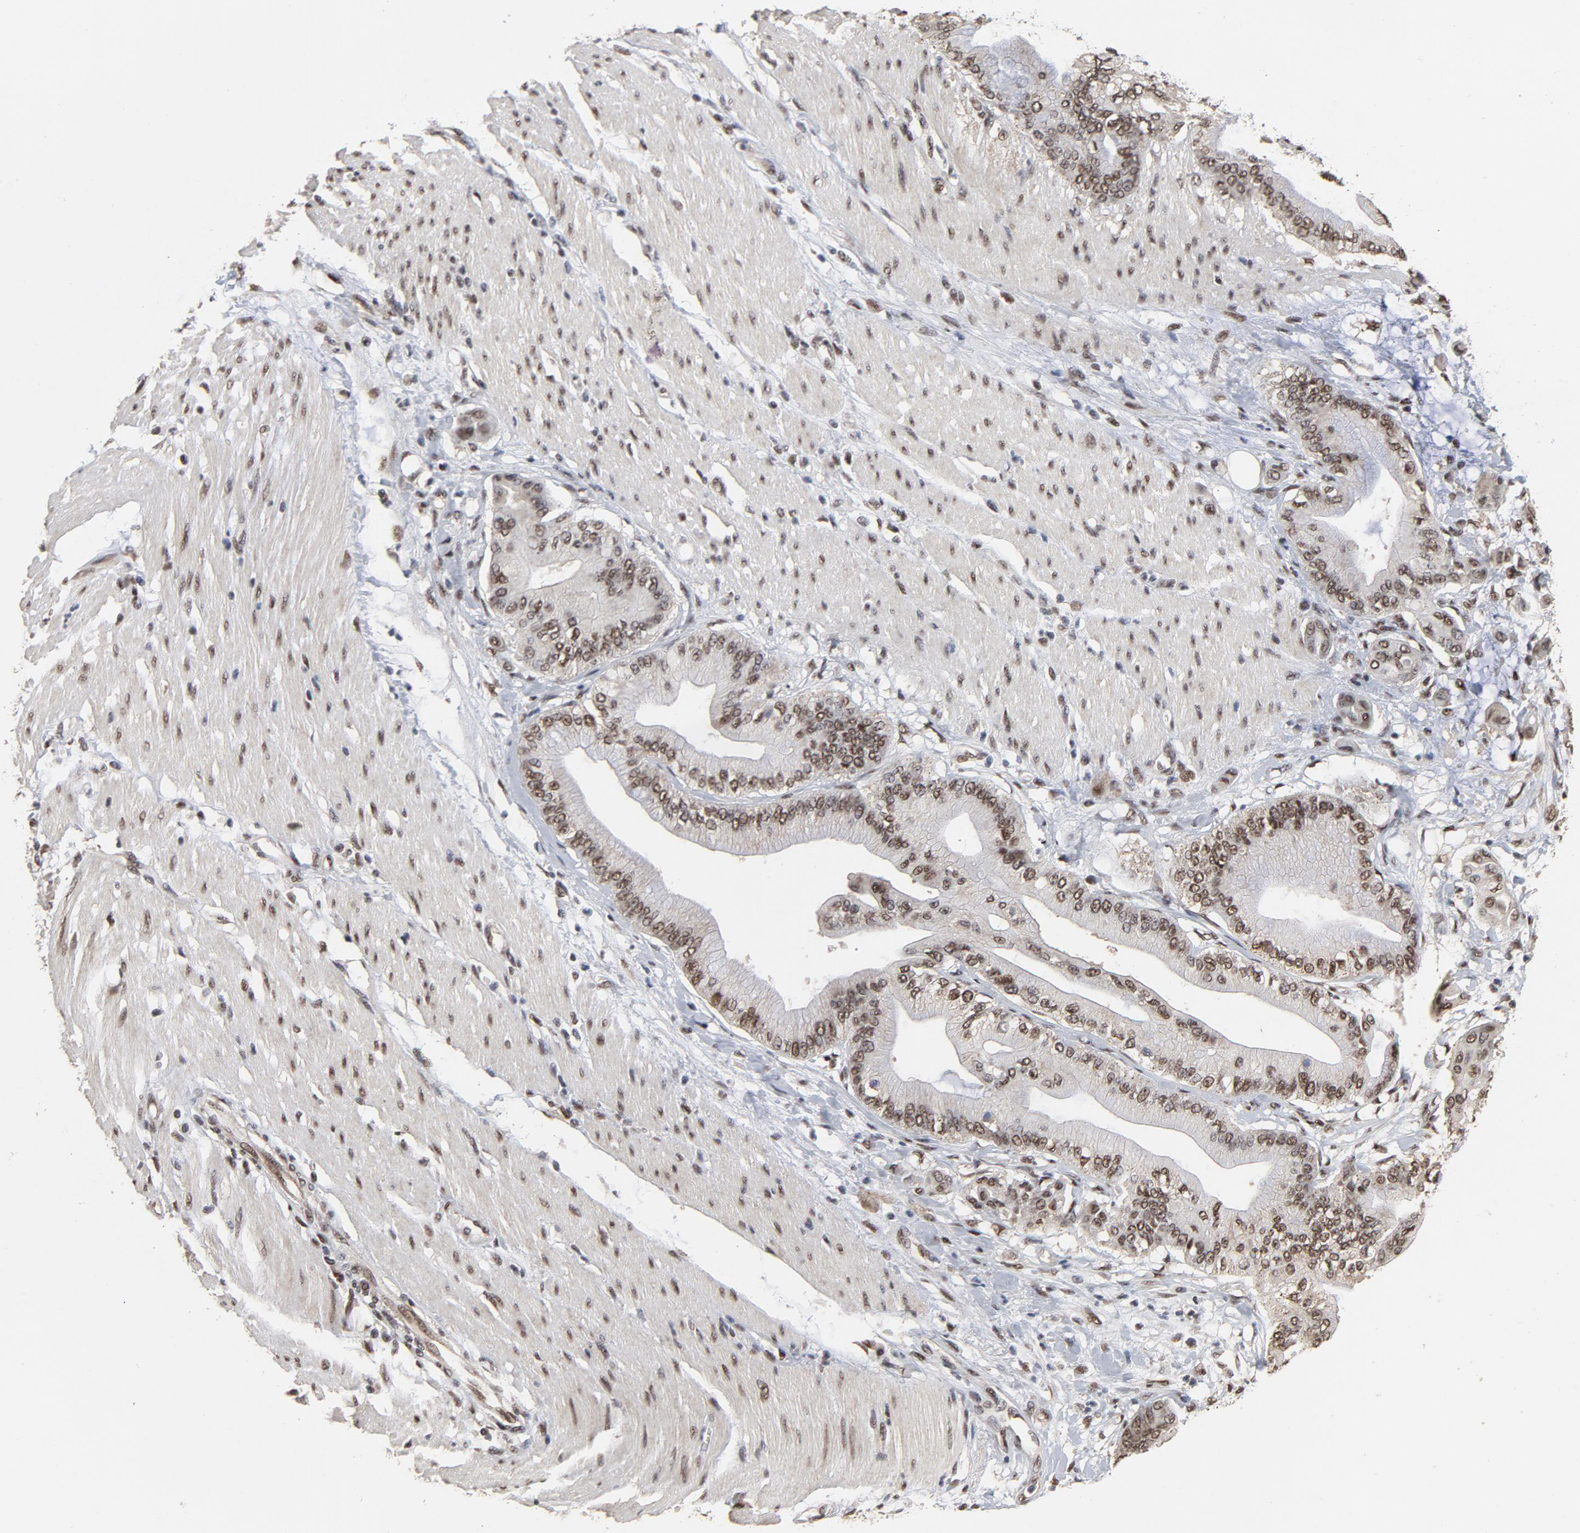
{"staining": {"intensity": "moderate", "quantity": ">75%", "location": "nuclear"}, "tissue": "pancreatic cancer", "cell_type": "Tumor cells", "image_type": "cancer", "snomed": [{"axis": "morphology", "description": "Adenocarcinoma, NOS"}, {"axis": "morphology", "description": "Adenocarcinoma, metastatic, NOS"}, {"axis": "topography", "description": "Lymph node"}, {"axis": "topography", "description": "Pancreas"}, {"axis": "topography", "description": "Duodenum"}], "caption": "Immunohistochemical staining of pancreatic cancer (adenocarcinoma) reveals medium levels of moderate nuclear protein staining in about >75% of tumor cells.", "gene": "TP53RK", "patient": {"sex": "female", "age": 64}}